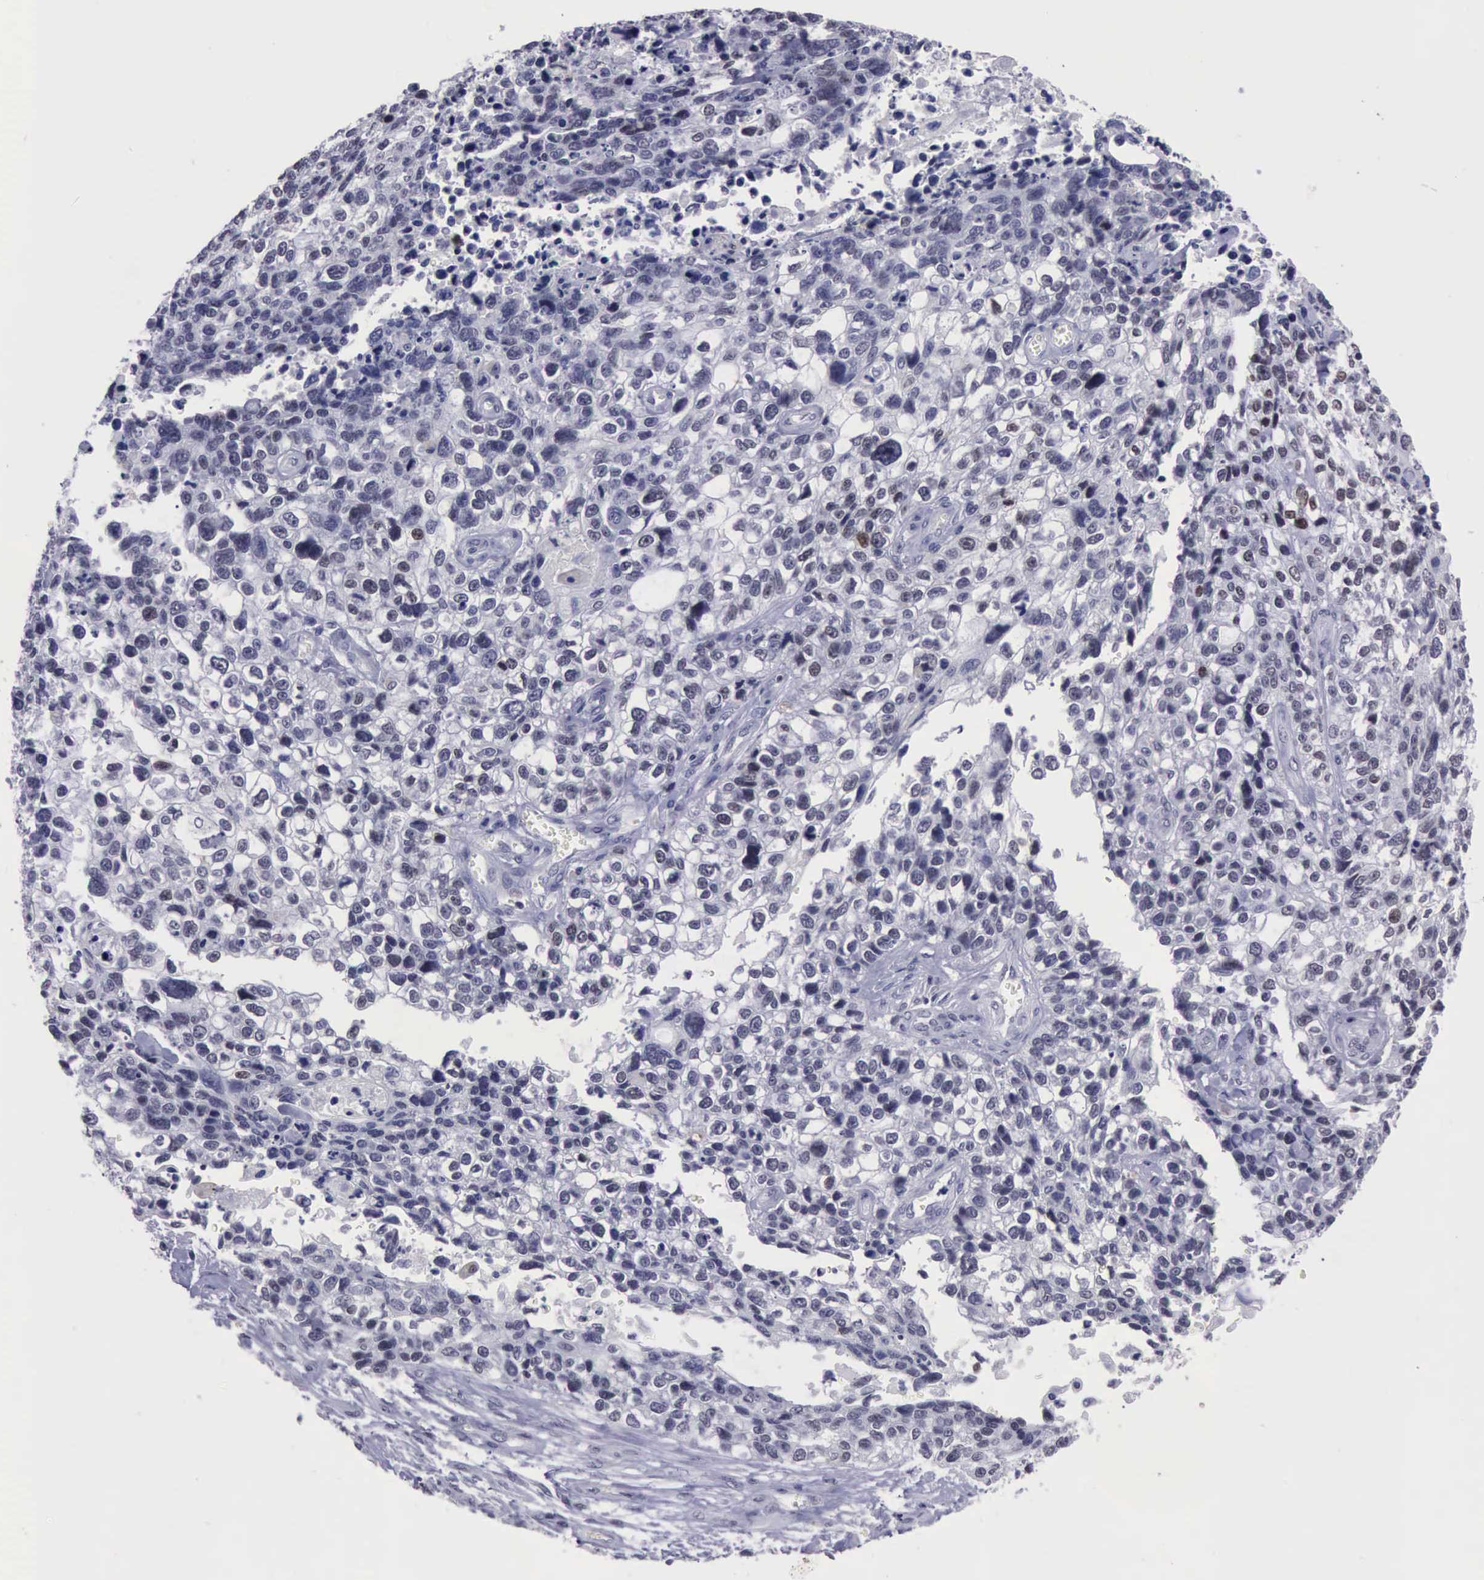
{"staining": {"intensity": "weak", "quantity": "<25%", "location": "nuclear"}, "tissue": "lung cancer", "cell_type": "Tumor cells", "image_type": "cancer", "snomed": [{"axis": "morphology", "description": "Squamous cell carcinoma, NOS"}, {"axis": "topography", "description": "Lymph node"}, {"axis": "topography", "description": "Lung"}], "caption": "Tumor cells are negative for brown protein staining in lung cancer (squamous cell carcinoma).", "gene": "YY1", "patient": {"sex": "male", "age": 74}}